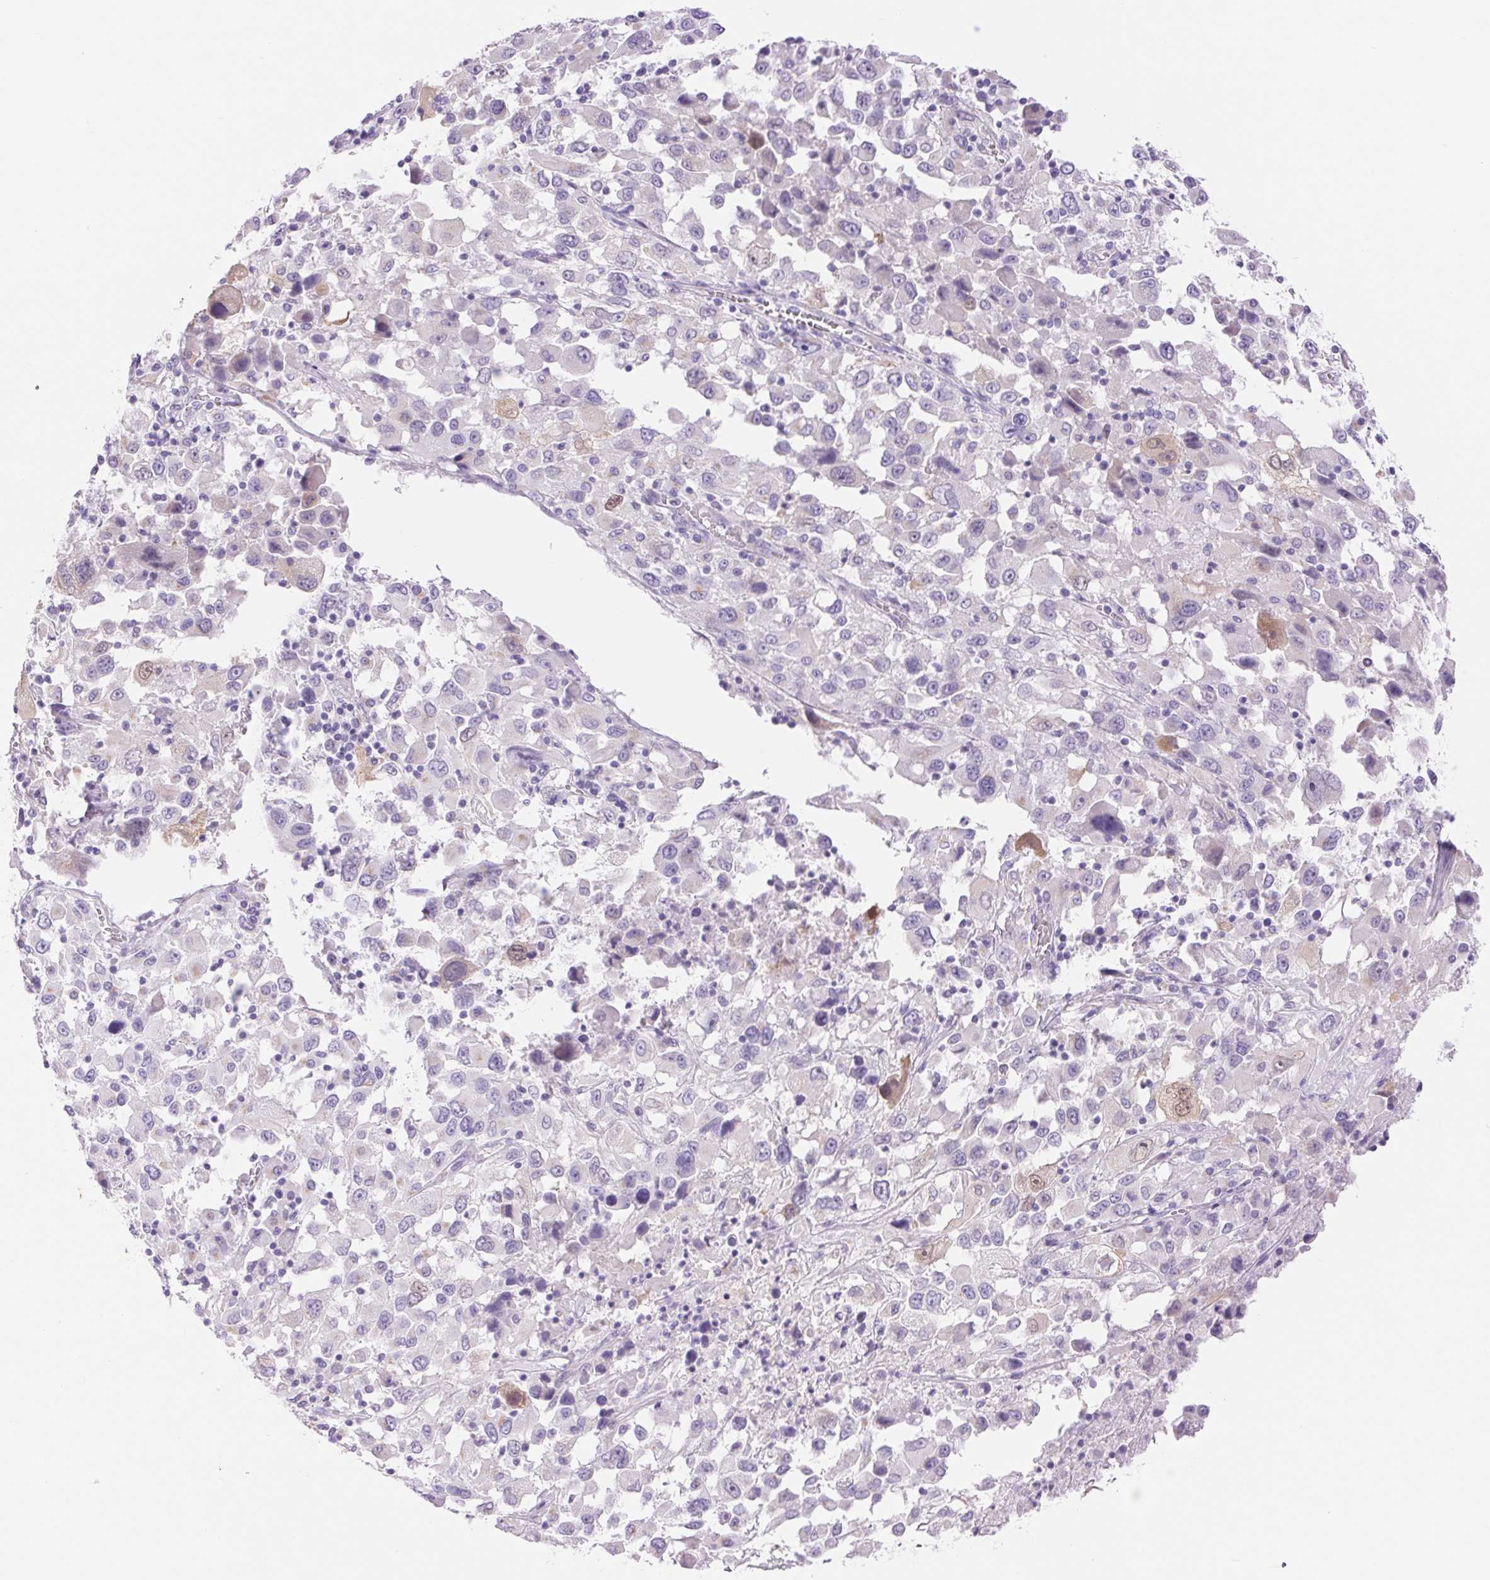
{"staining": {"intensity": "negative", "quantity": "none", "location": "none"}, "tissue": "melanoma", "cell_type": "Tumor cells", "image_type": "cancer", "snomed": [{"axis": "morphology", "description": "Malignant melanoma, Metastatic site"}, {"axis": "topography", "description": "Soft tissue"}], "caption": "An immunohistochemistry (IHC) micrograph of malignant melanoma (metastatic site) is shown. There is no staining in tumor cells of malignant melanoma (metastatic site). (DAB (3,3'-diaminobenzidine) immunohistochemistry (IHC) visualized using brightfield microscopy, high magnification).", "gene": "SERPINB3", "patient": {"sex": "male", "age": 50}}